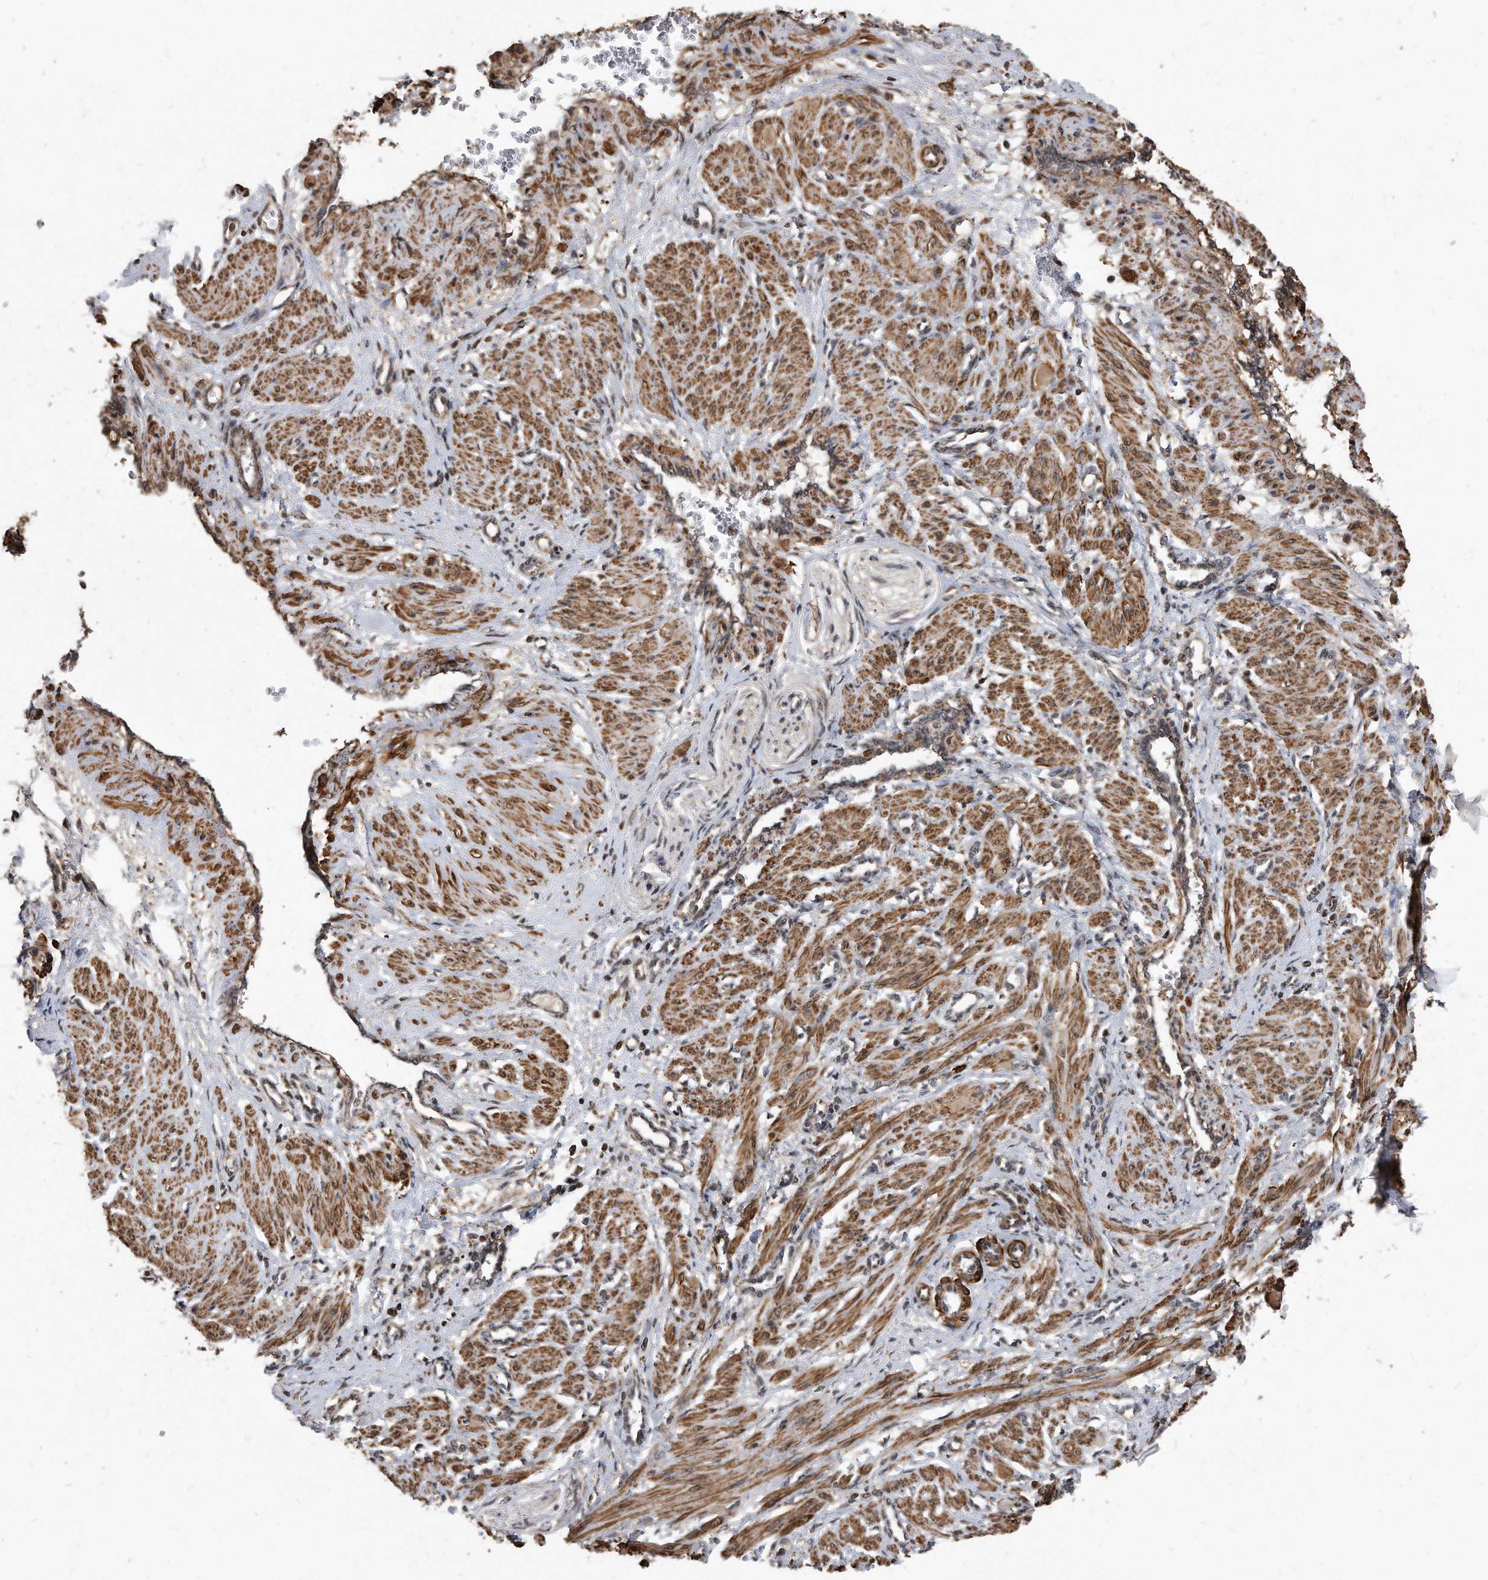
{"staining": {"intensity": "moderate", "quantity": ">75%", "location": "cytoplasmic/membranous"}, "tissue": "smooth muscle", "cell_type": "Smooth muscle cells", "image_type": "normal", "snomed": [{"axis": "morphology", "description": "Normal tissue, NOS"}, {"axis": "topography", "description": "Endometrium"}], "caption": "Moderate cytoplasmic/membranous expression for a protein is seen in about >75% of smooth muscle cells of benign smooth muscle using immunohistochemistry (IHC).", "gene": "DUSP22", "patient": {"sex": "female", "age": 33}}